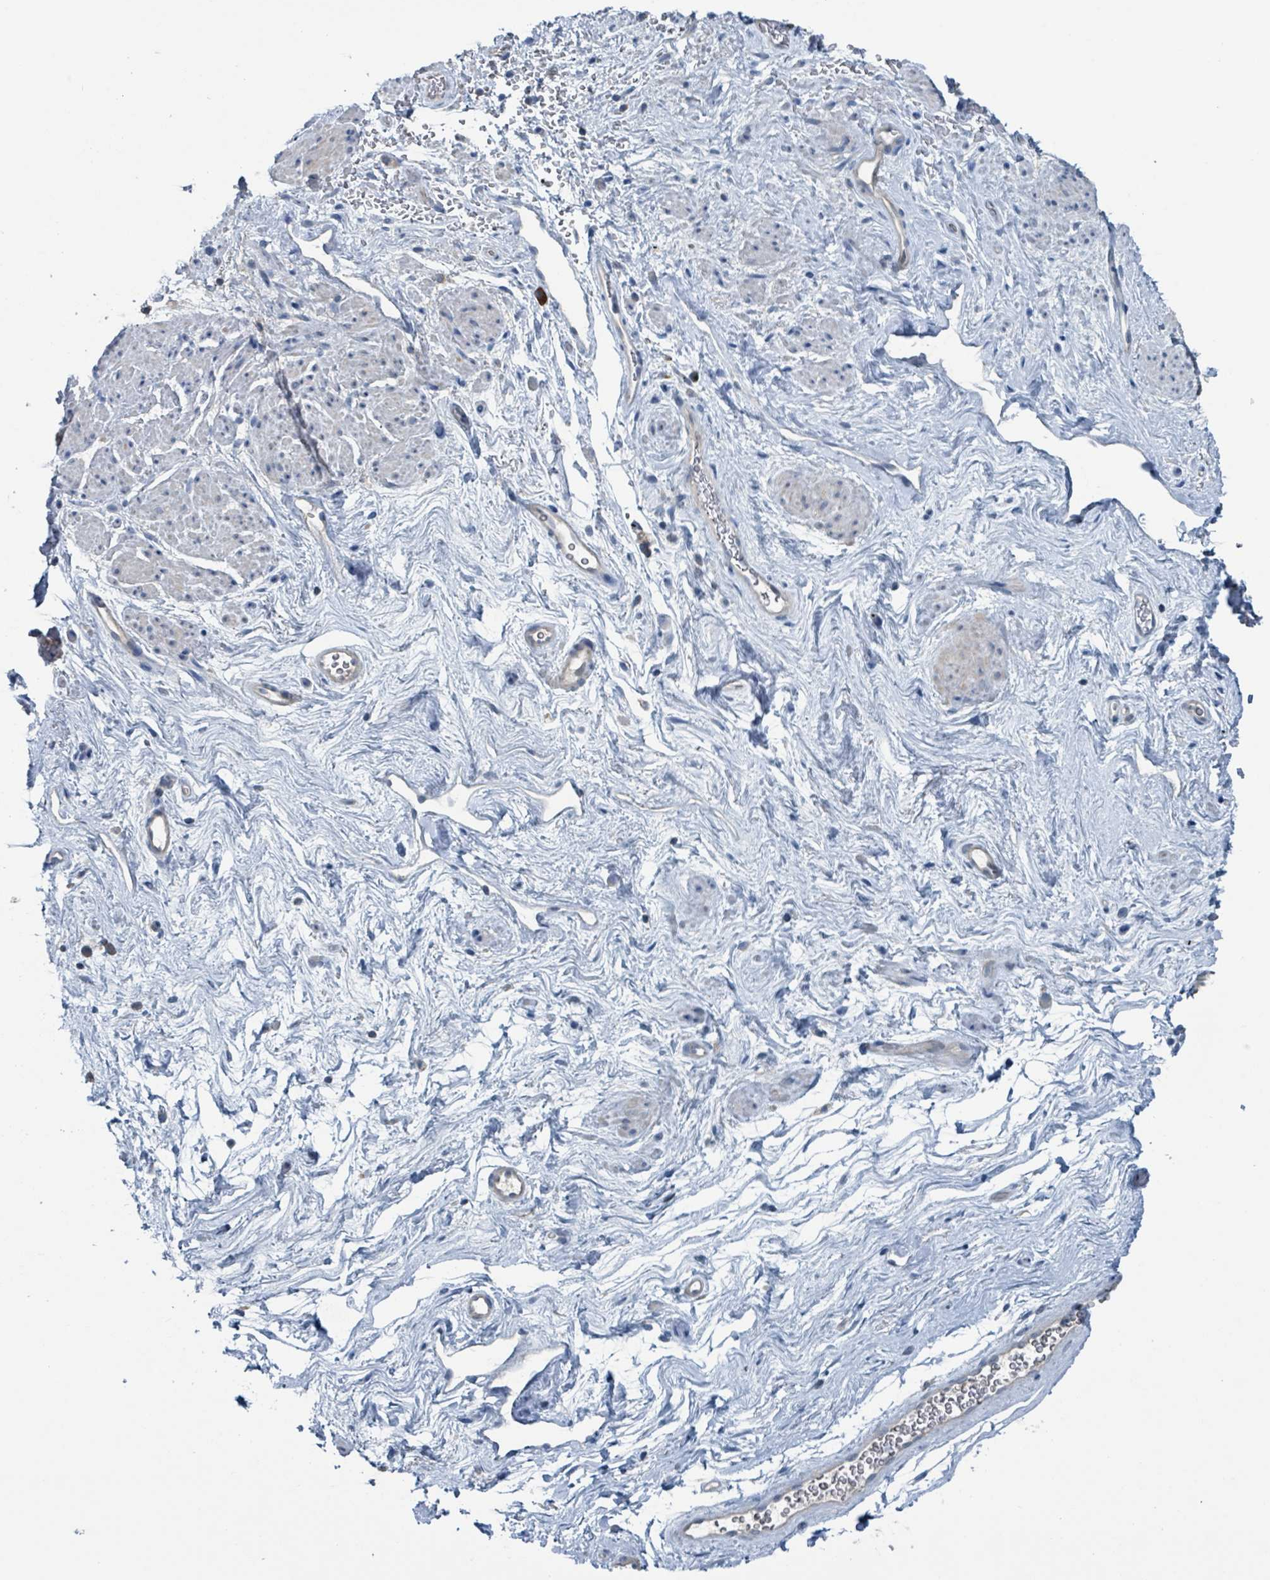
{"staining": {"intensity": "negative", "quantity": "none", "location": "none"}, "tissue": "smooth muscle", "cell_type": "Smooth muscle cells", "image_type": "normal", "snomed": [{"axis": "morphology", "description": "Normal tissue, NOS"}, {"axis": "topography", "description": "Smooth muscle"}, {"axis": "topography", "description": "Peripheral nerve tissue"}], "caption": "DAB (3,3'-diaminobenzidine) immunohistochemical staining of benign human smooth muscle demonstrates no significant expression in smooth muscle cells. Brightfield microscopy of IHC stained with DAB (brown) and hematoxylin (blue), captured at high magnification.", "gene": "ACBD4", "patient": {"sex": "male", "age": 69}}